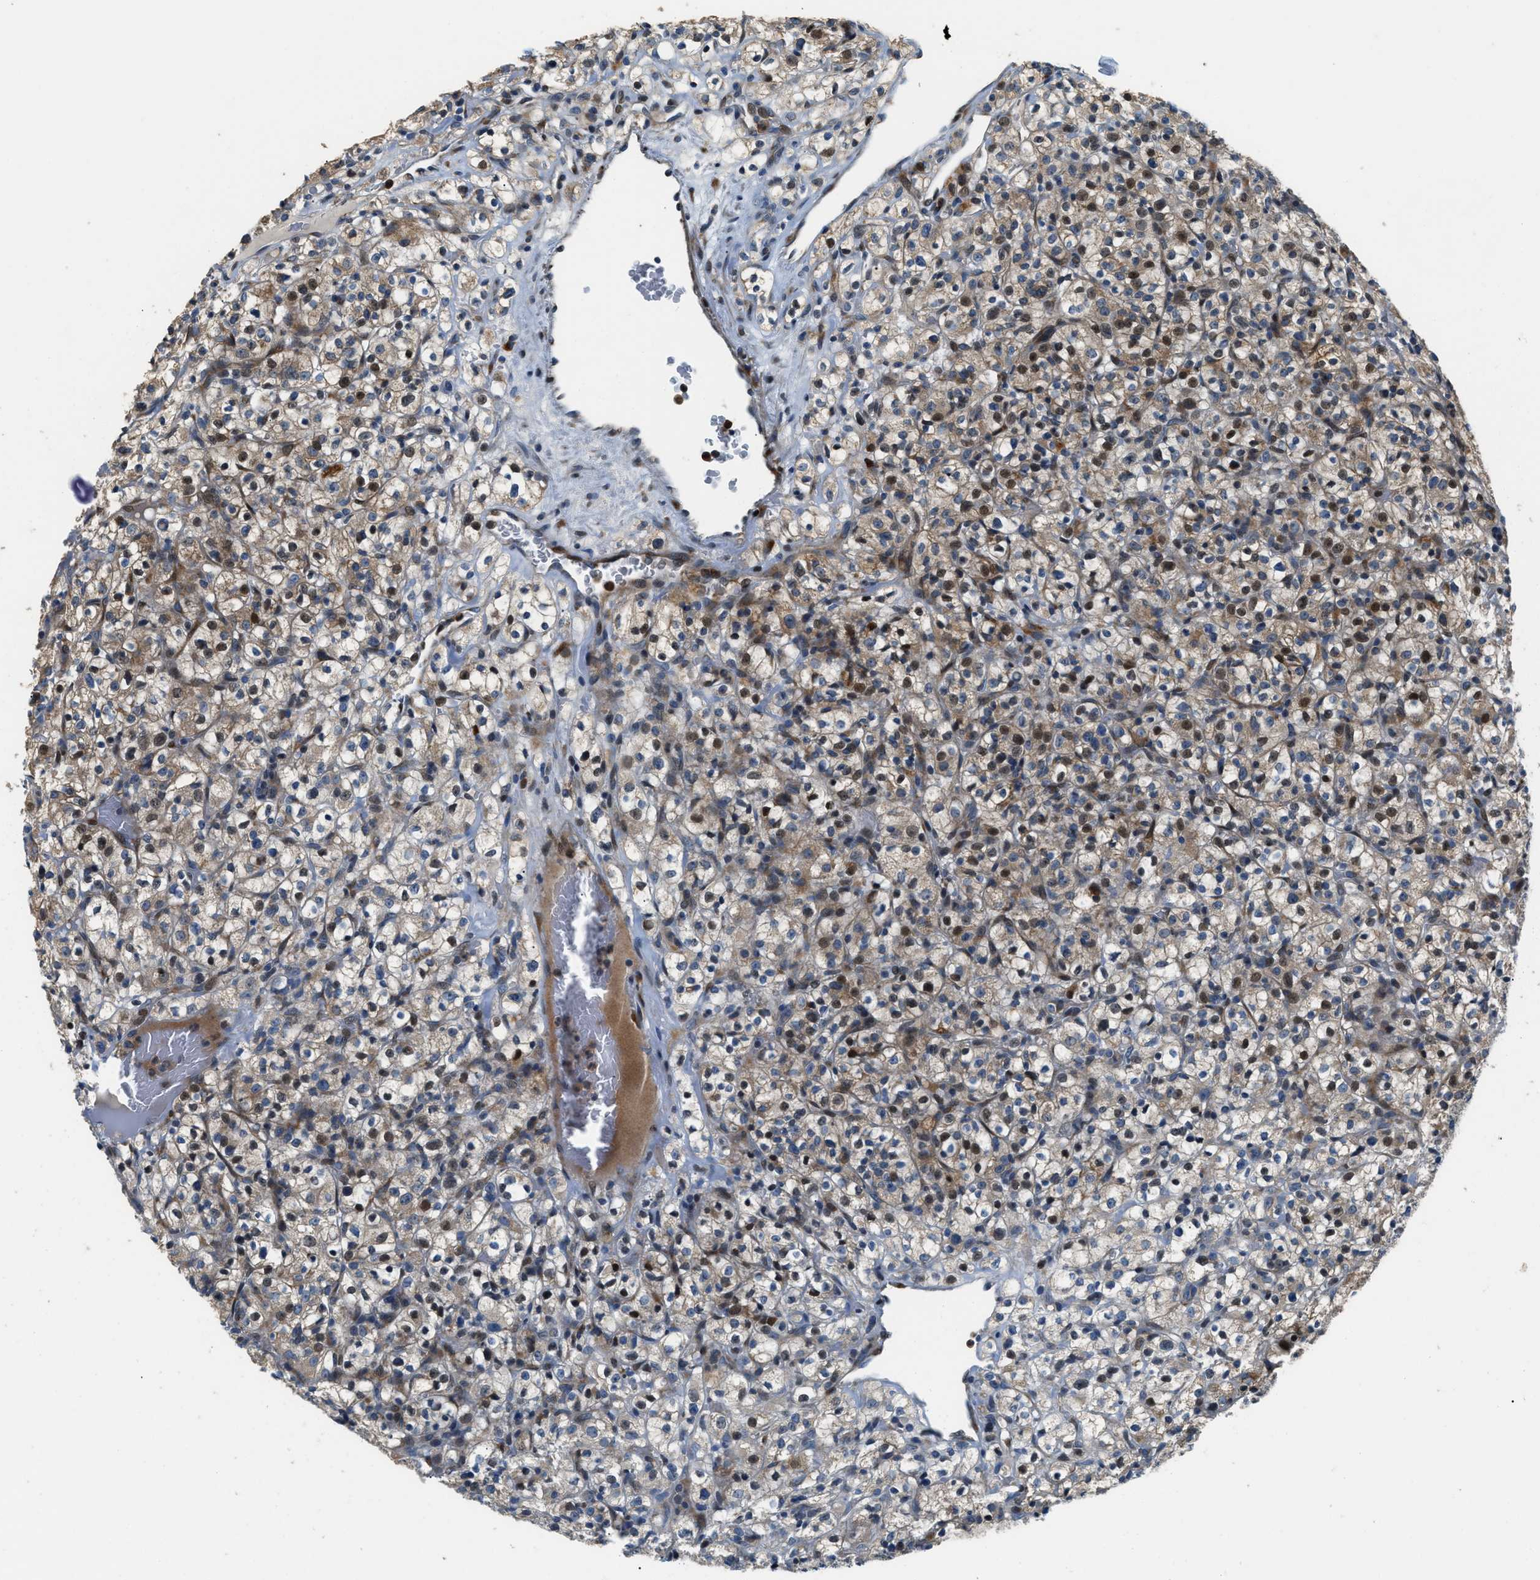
{"staining": {"intensity": "moderate", "quantity": "25%-75%", "location": "cytoplasmic/membranous,nuclear"}, "tissue": "renal cancer", "cell_type": "Tumor cells", "image_type": "cancer", "snomed": [{"axis": "morphology", "description": "Normal tissue, NOS"}, {"axis": "morphology", "description": "Adenocarcinoma, NOS"}, {"axis": "topography", "description": "Kidney"}], "caption": "Renal adenocarcinoma tissue shows moderate cytoplasmic/membranous and nuclear positivity in about 25%-75% of tumor cells, visualized by immunohistochemistry. Nuclei are stained in blue.", "gene": "FUT8", "patient": {"sex": "female", "age": 72}}